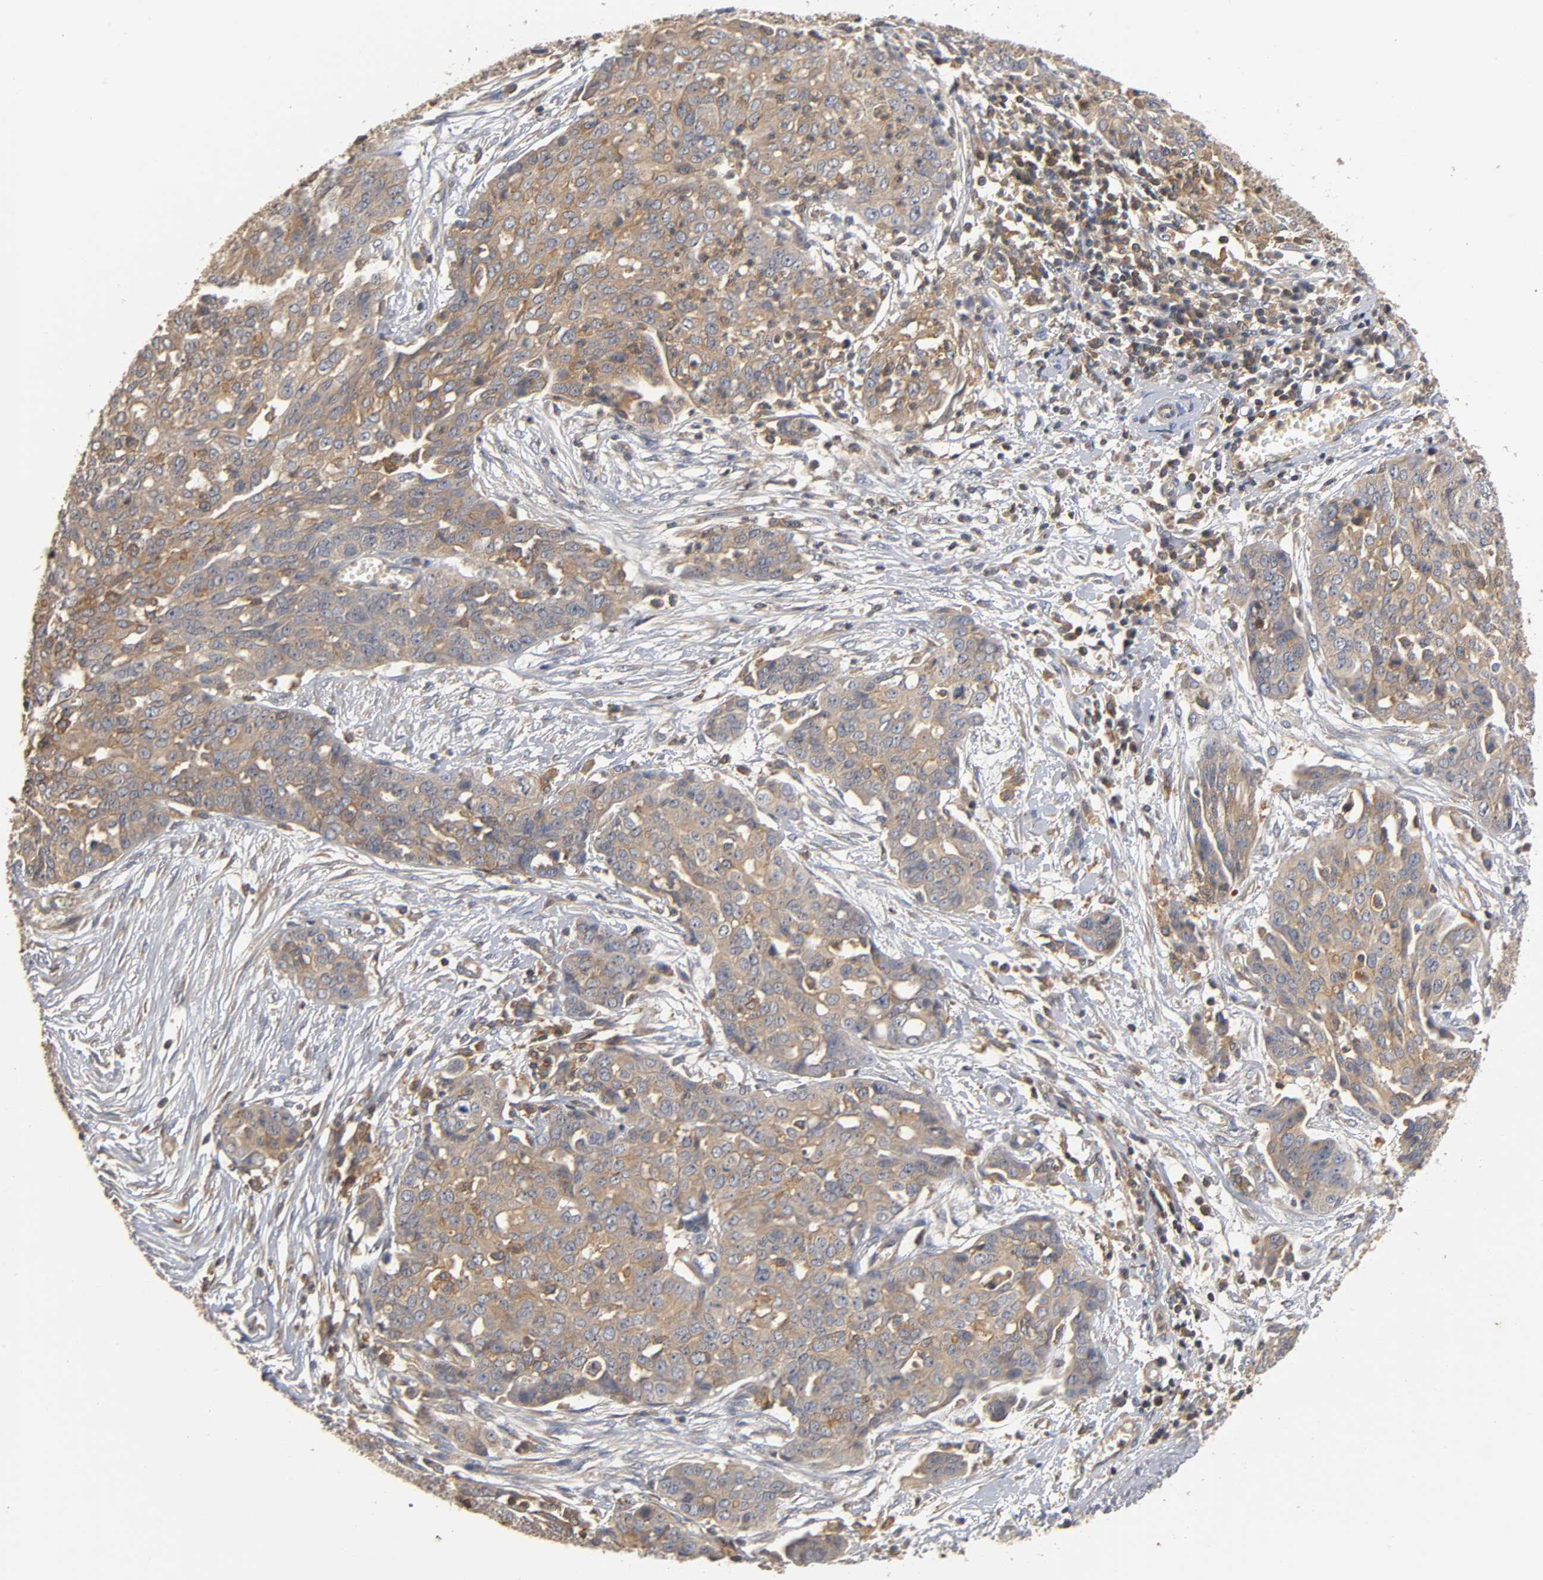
{"staining": {"intensity": "moderate", "quantity": ">75%", "location": "cytoplasmic/membranous"}, "tissue": "ovarian cancer", "cell_type": "Tumor cells", "image_type": "cancer", "snomed": [{"axis": "morphology", "description": "Cystadenocarcinoma, serous, NOS"}, {"axis": "topography", "description": "Soft tissue"}, {"axis": "topography", "description": "Ovary"}], "caption": "Immunohistochemistry (DAB) staining of human ovarian cancer reveals moderate cytoplasmic/membranous protein expression in about >75% of tumor cells.", "gene": "ACTR2", "patient": {"sex": "female", "age": 57}}